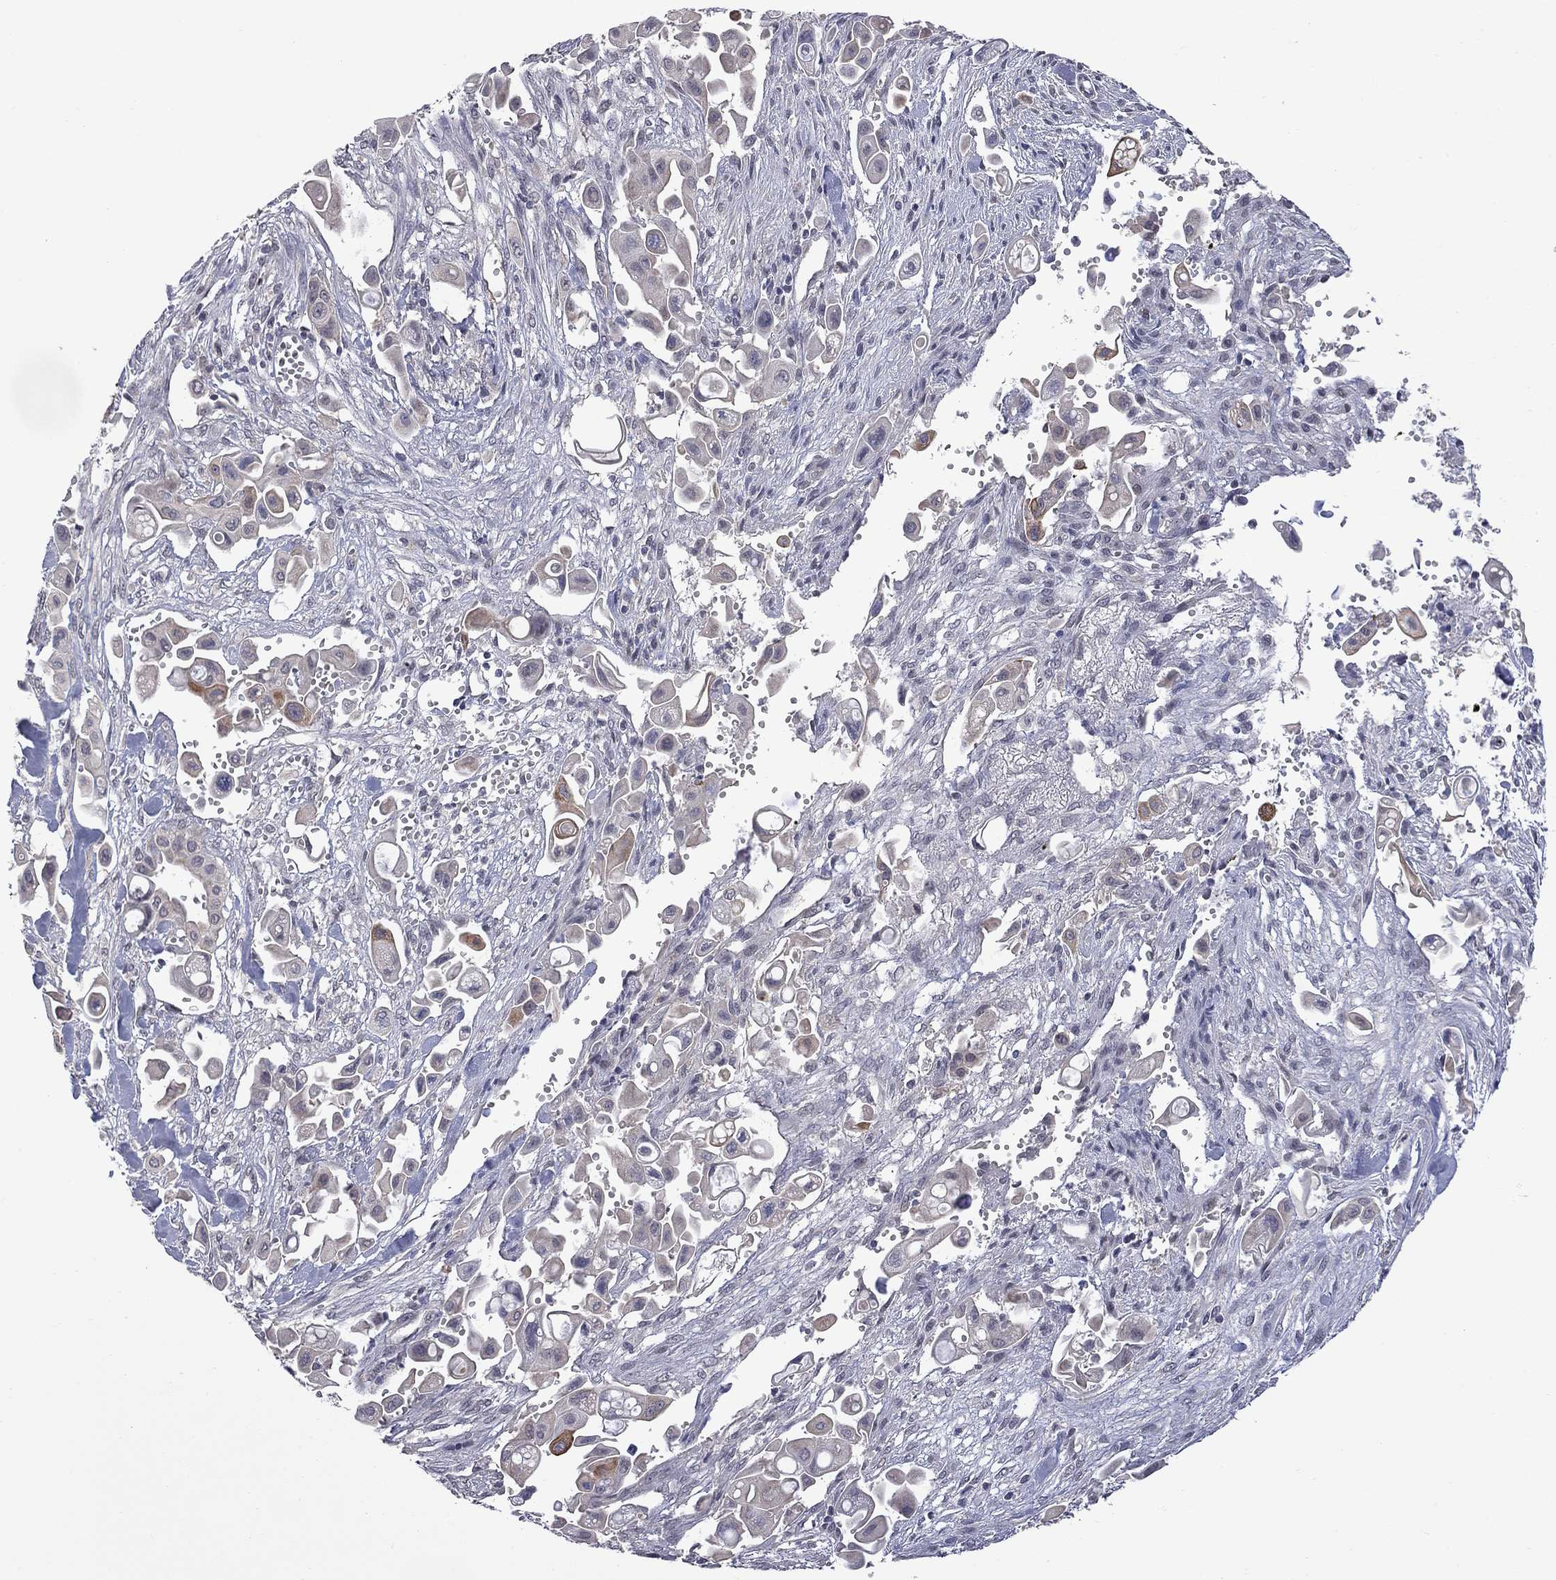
{"staining": {"intensity": "weak", "quantity": "<25%", "location": "cytoplasmic/membranous"}, "tissue": "pancreatic cancer", "cell_type": "Tumor cells", "image_type": "cancer", "snomed": [{"axis": "morphology", "description": "Adenocarcinoma, NOS"}, {"axis": "topography", "description": "Pancreas"}], "caption": "The photomicrograph shows no significant expression in tumor cells of pancreatic cancer (adenocarcinoma).", "gene": "FABP12", "patient": {"sex": "male", "age": 50}}